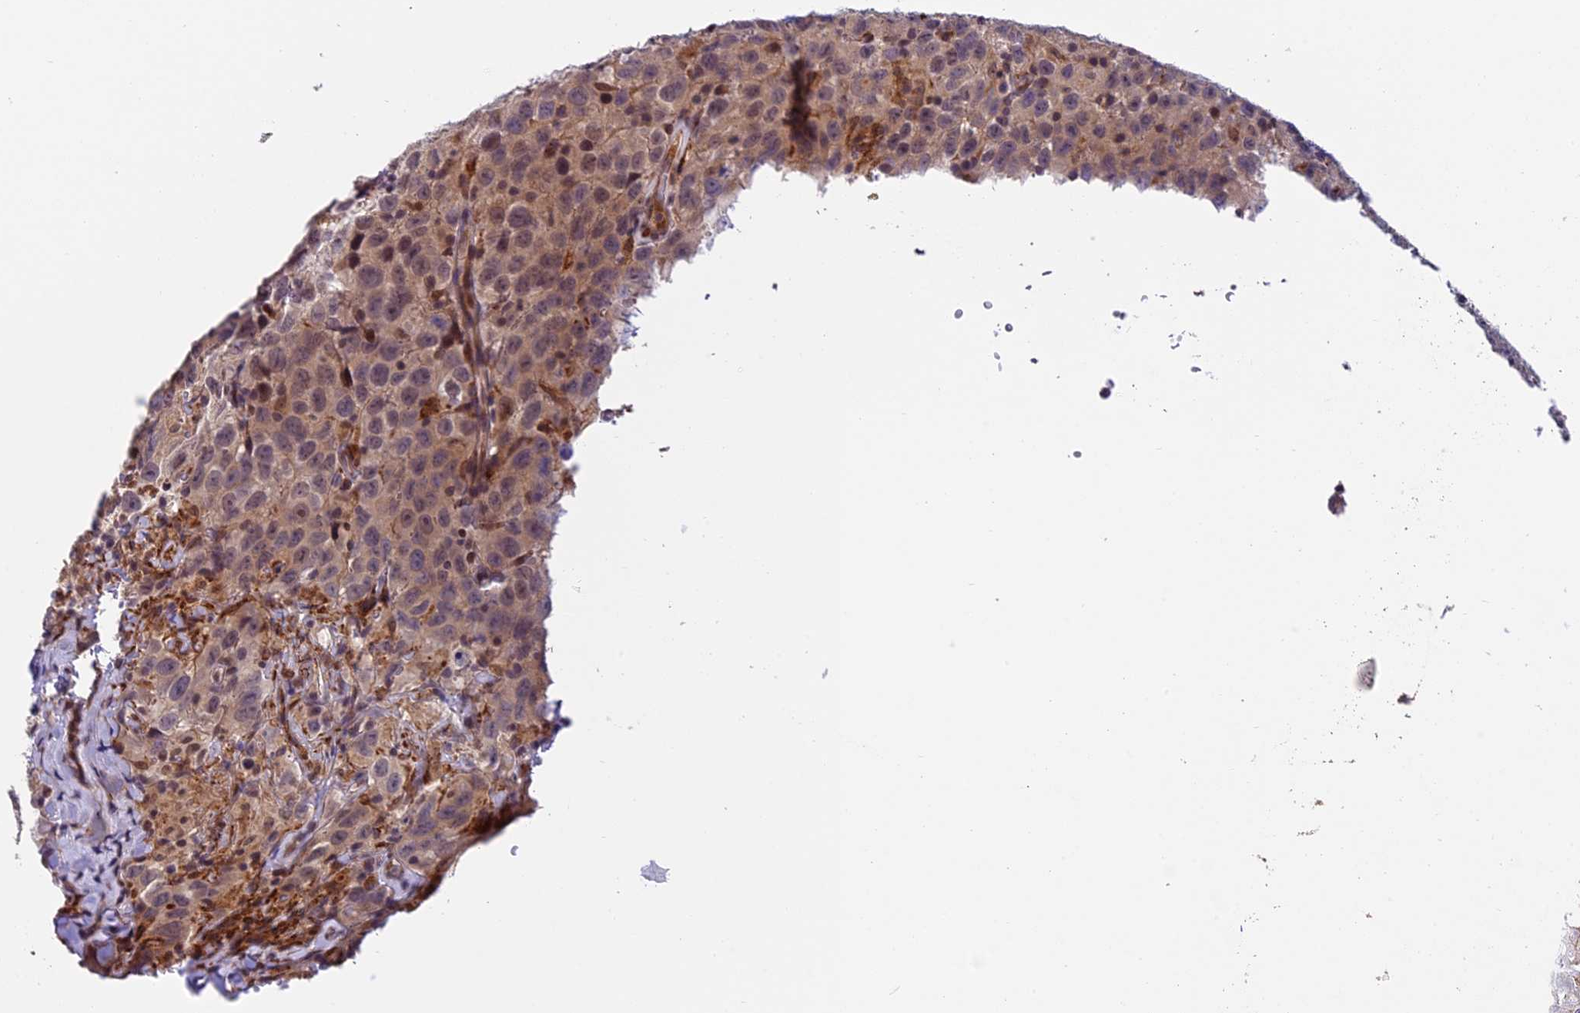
{"staining": {"intensity": "weak", "quantity": ">75%", "location": "cytoplasmic/membranous,nuclear"}, "tissue": "testis cancer", "cell_type": "Tumor cells", "image_type": "cancer", "snomed": [{"axis": "morphology", "description": "Seminoma, NOS"}, {"axis": "topography", "description": "Testis"}], "caption": "IHC photomicrograph of neoplastic tissue: seminoma (testis) stained using immunohistochemistry (IHC) demonstrates low levels of weak protein expression localized specifically in the cytoplasmic/membranous and nuclear of tumor cells, appearing as a cytoplasmic/membranous and nuclear brown color.", "gene": "FBXO45", "patient": {"sex": "male", "age": 65}}